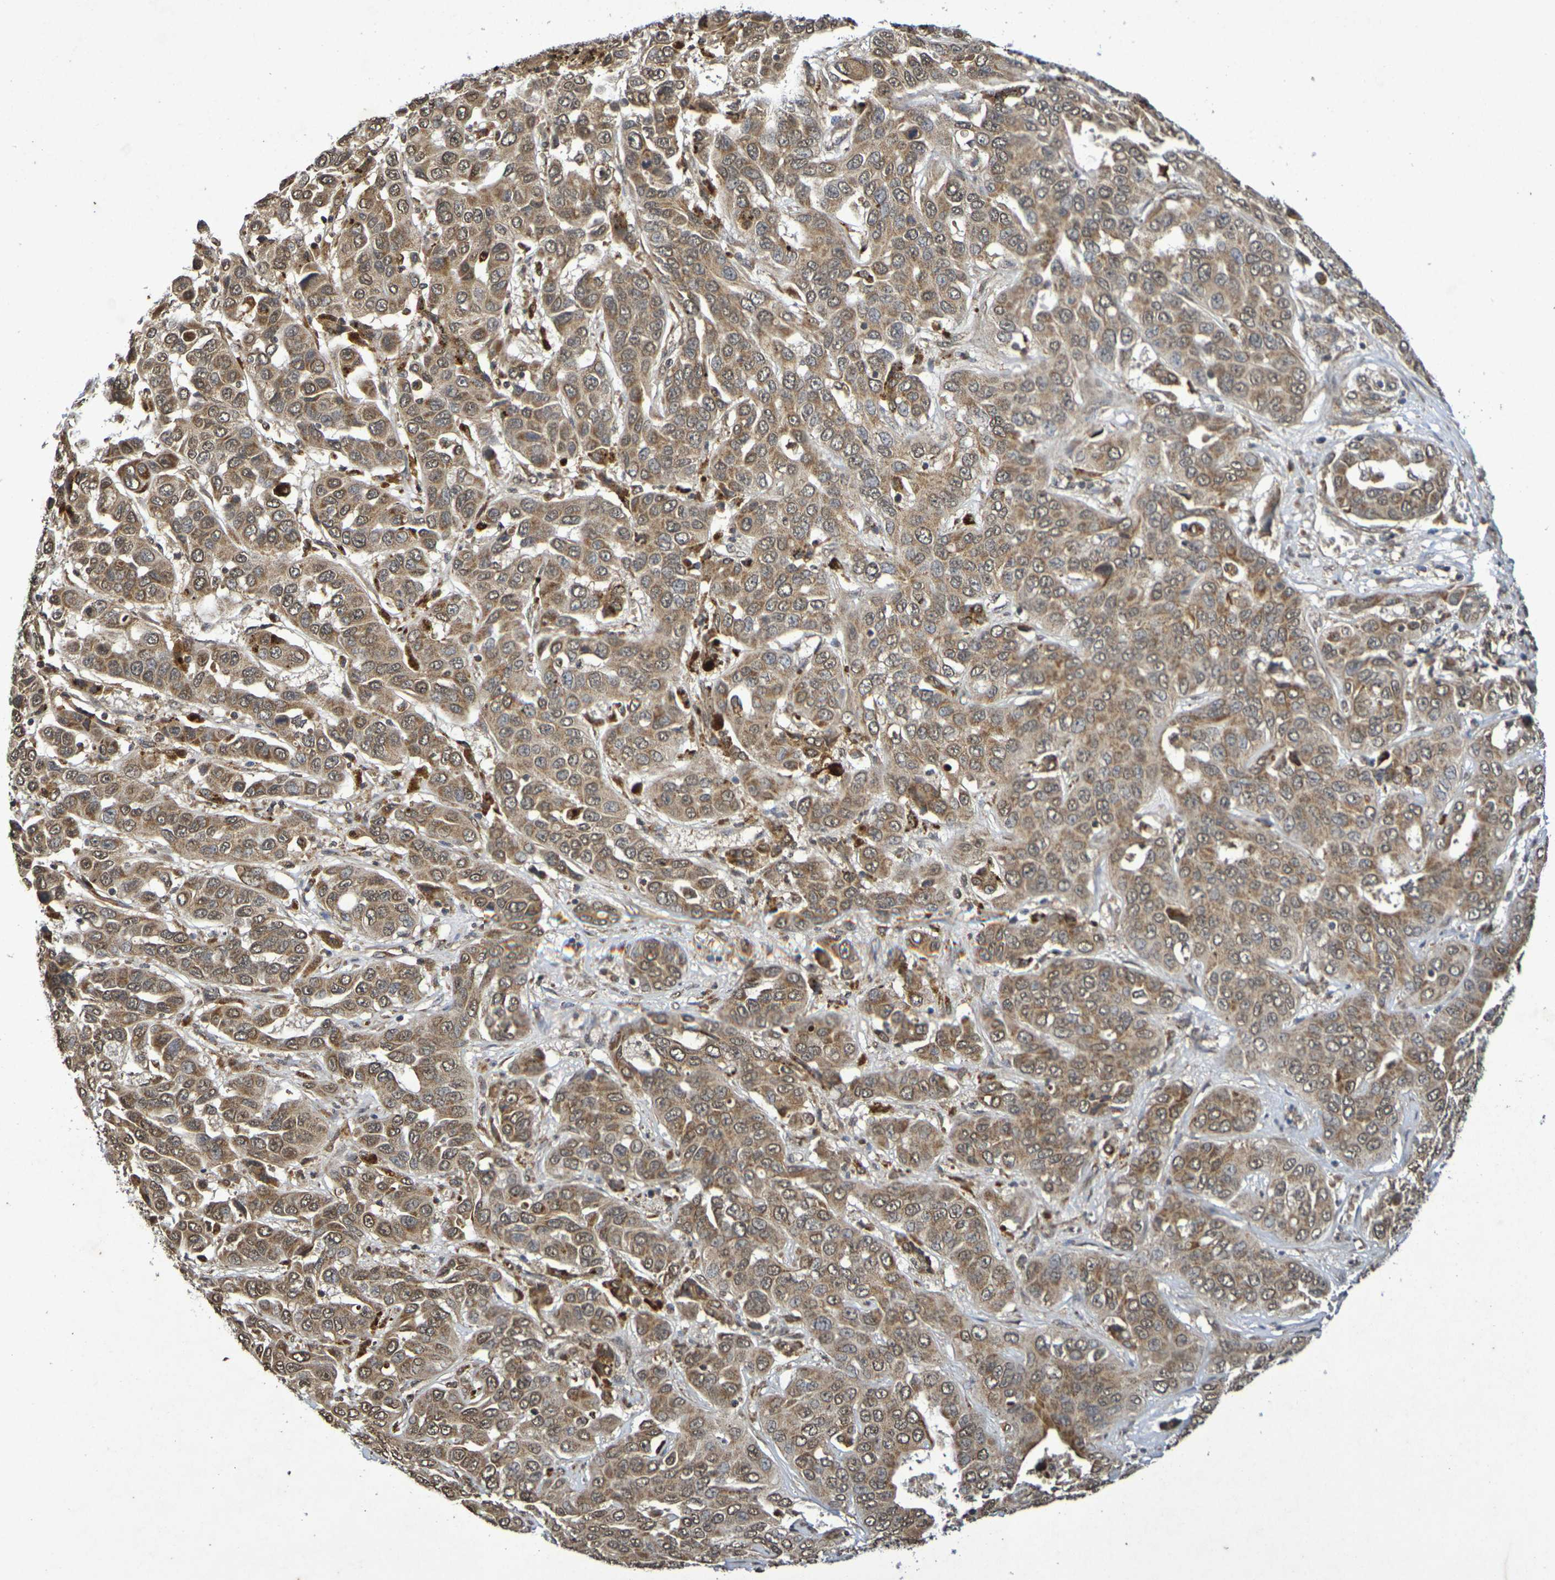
{"staining": {"intensity": "moderate", "quantity": ">75%", "location": "cytoplasmic/membranous,nuclear"}, "tissue": "liver cancer", "cell_type": "Tumor cells", "image_type": "cancer", "snomed": [{"axis": "morphology", "description": "Cholangiocarcinoma"}, {"axis": "topography", "description": "Liver"}], "caption": "Tumor cells display moderate cytoplasmic/membranous and nuclear staining in approximately >75% of cells in liver cholangiocarcinoma.", "gene": "GUCY1A2", "patient": {"sex": "female", "age": 52}}